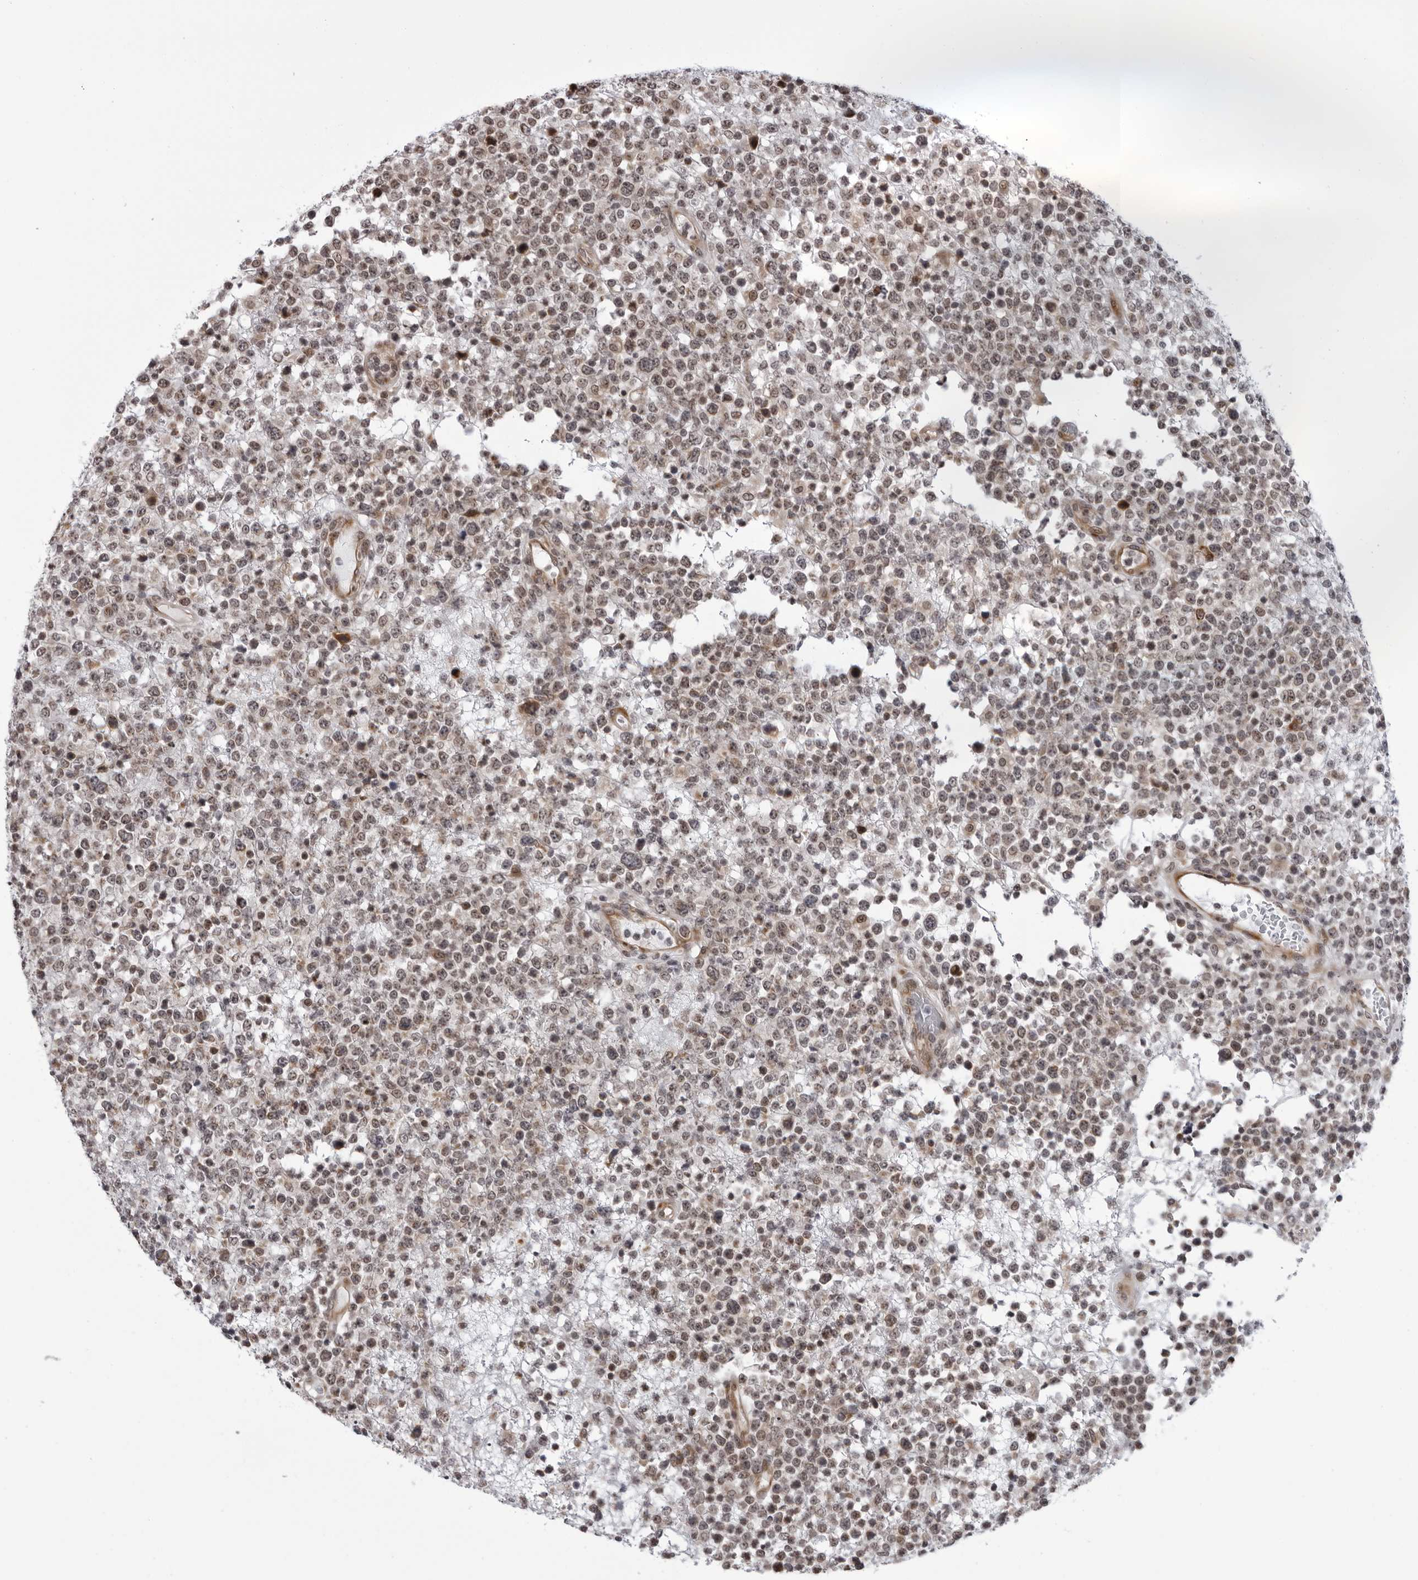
{"staining": {"intensity": "moderate", "quantity": "25%-75%", "location": "cytoplasmic/membranous,nuclear"}, "tissue": "lymphoma", "cell_type": "Tumor cells", "image_type": "cancer", "snomed": [{"axis": "morphology", "description": "Malignant lymphoma, non-Hodgkin's type, High grade"}, {"axis": "topography", "description": "Colon"}], "caption": "A high-resolution photomicrograph shows immunohistochemistry (IHC) staining of malignant lymphoma, non-Hodgkin's type (high-grade), which reveals moderate cytoplasmic/membranous and nuclear staining in approximately 25%-75% of tumor cells.", "gene": "GCSAML", "patient": {"sex": "female", "age": 53}}